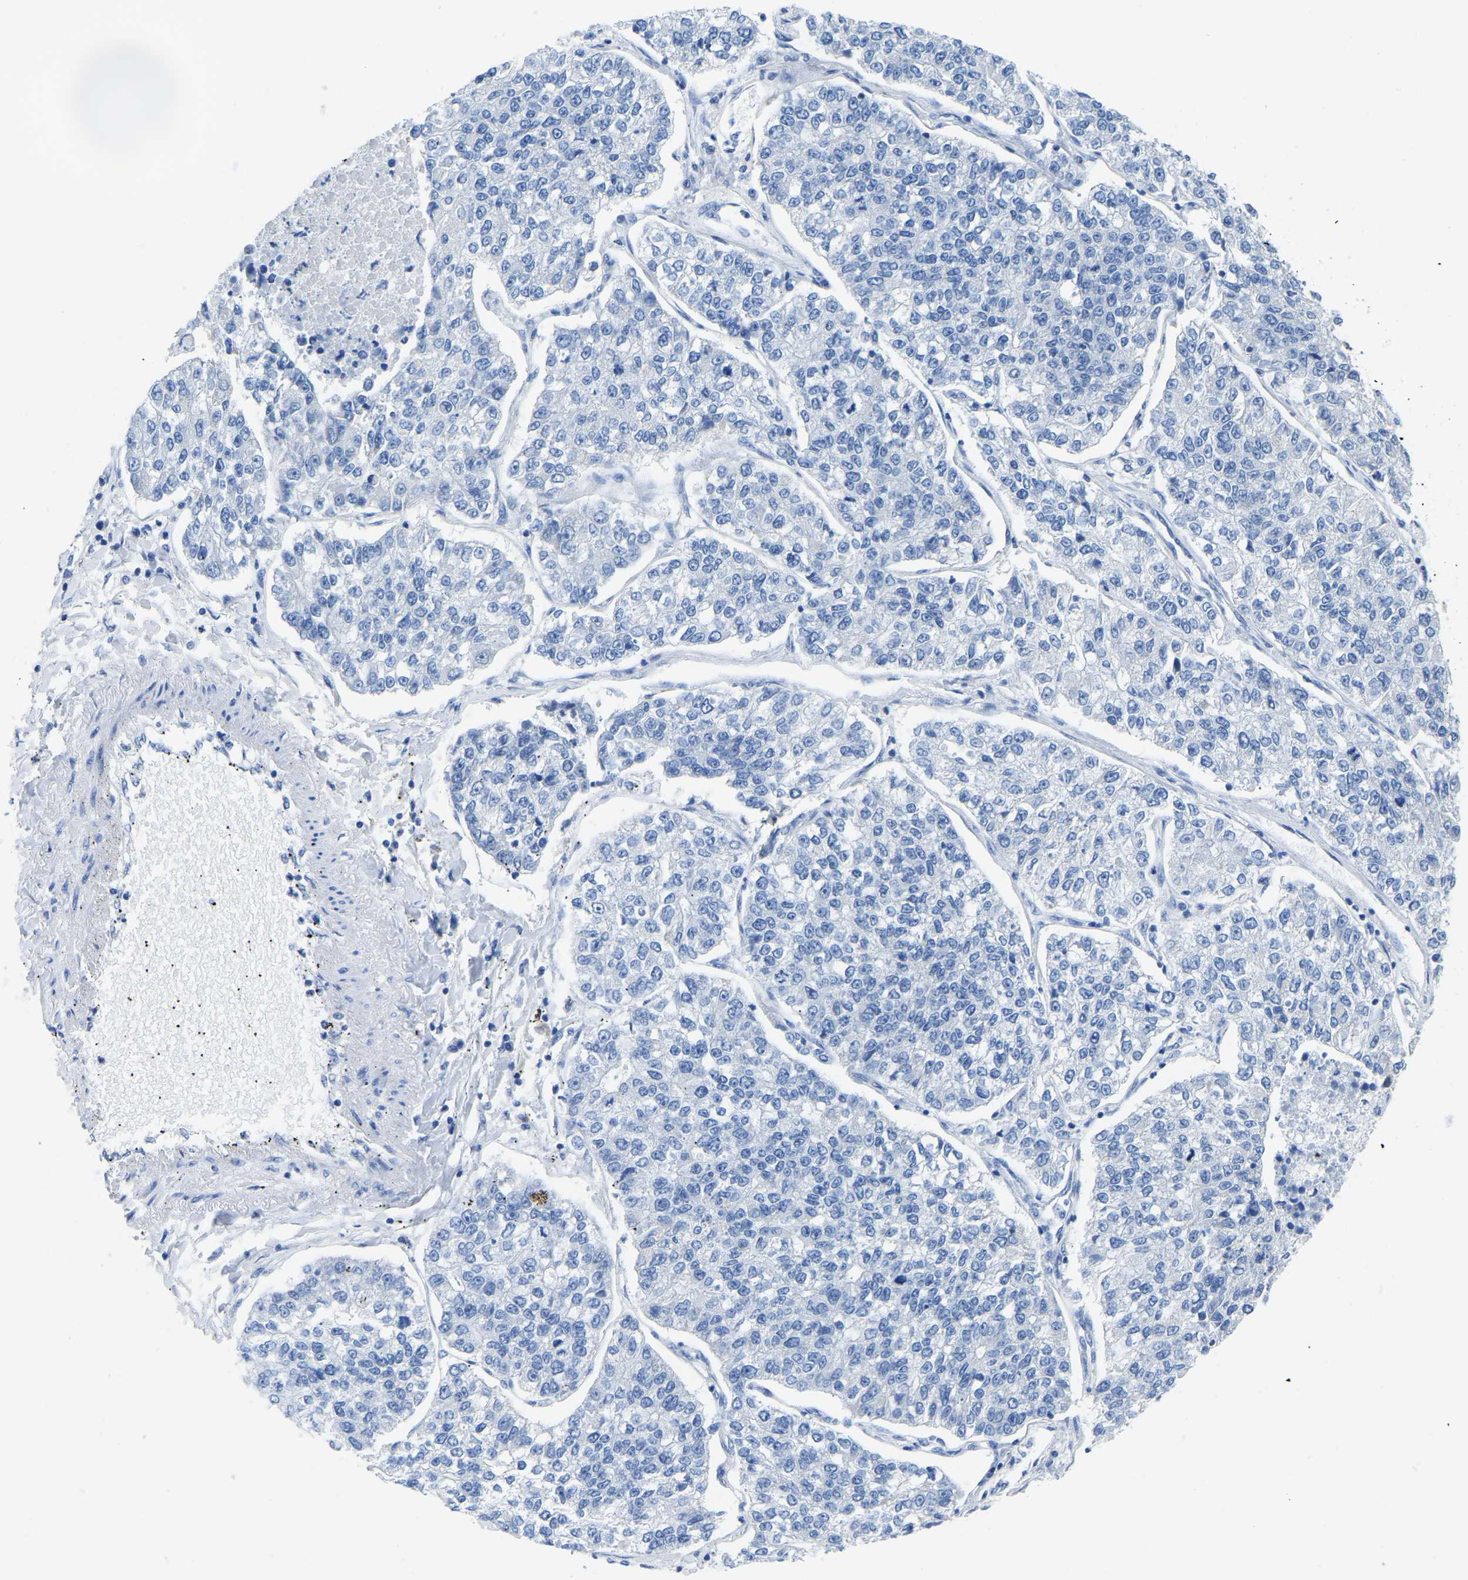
{"staining": {"intensity": "negative", "quantity": "none", "location": "none"}, "tissue": "lung cancer", "cell_type": "Tumor cells", "image_type": "cancer", "snomed": [{"axis": "morphology", "description": "Adenocarcinoma, NOS"}, {"axis": "topography", "description": "Lung"}], "caption": "Image shows no protein staining in tumor cells of adenocarcinoma (lung) tissue.", "gene": "ETFA", "patient": {"sex": "male", "age": 49}}